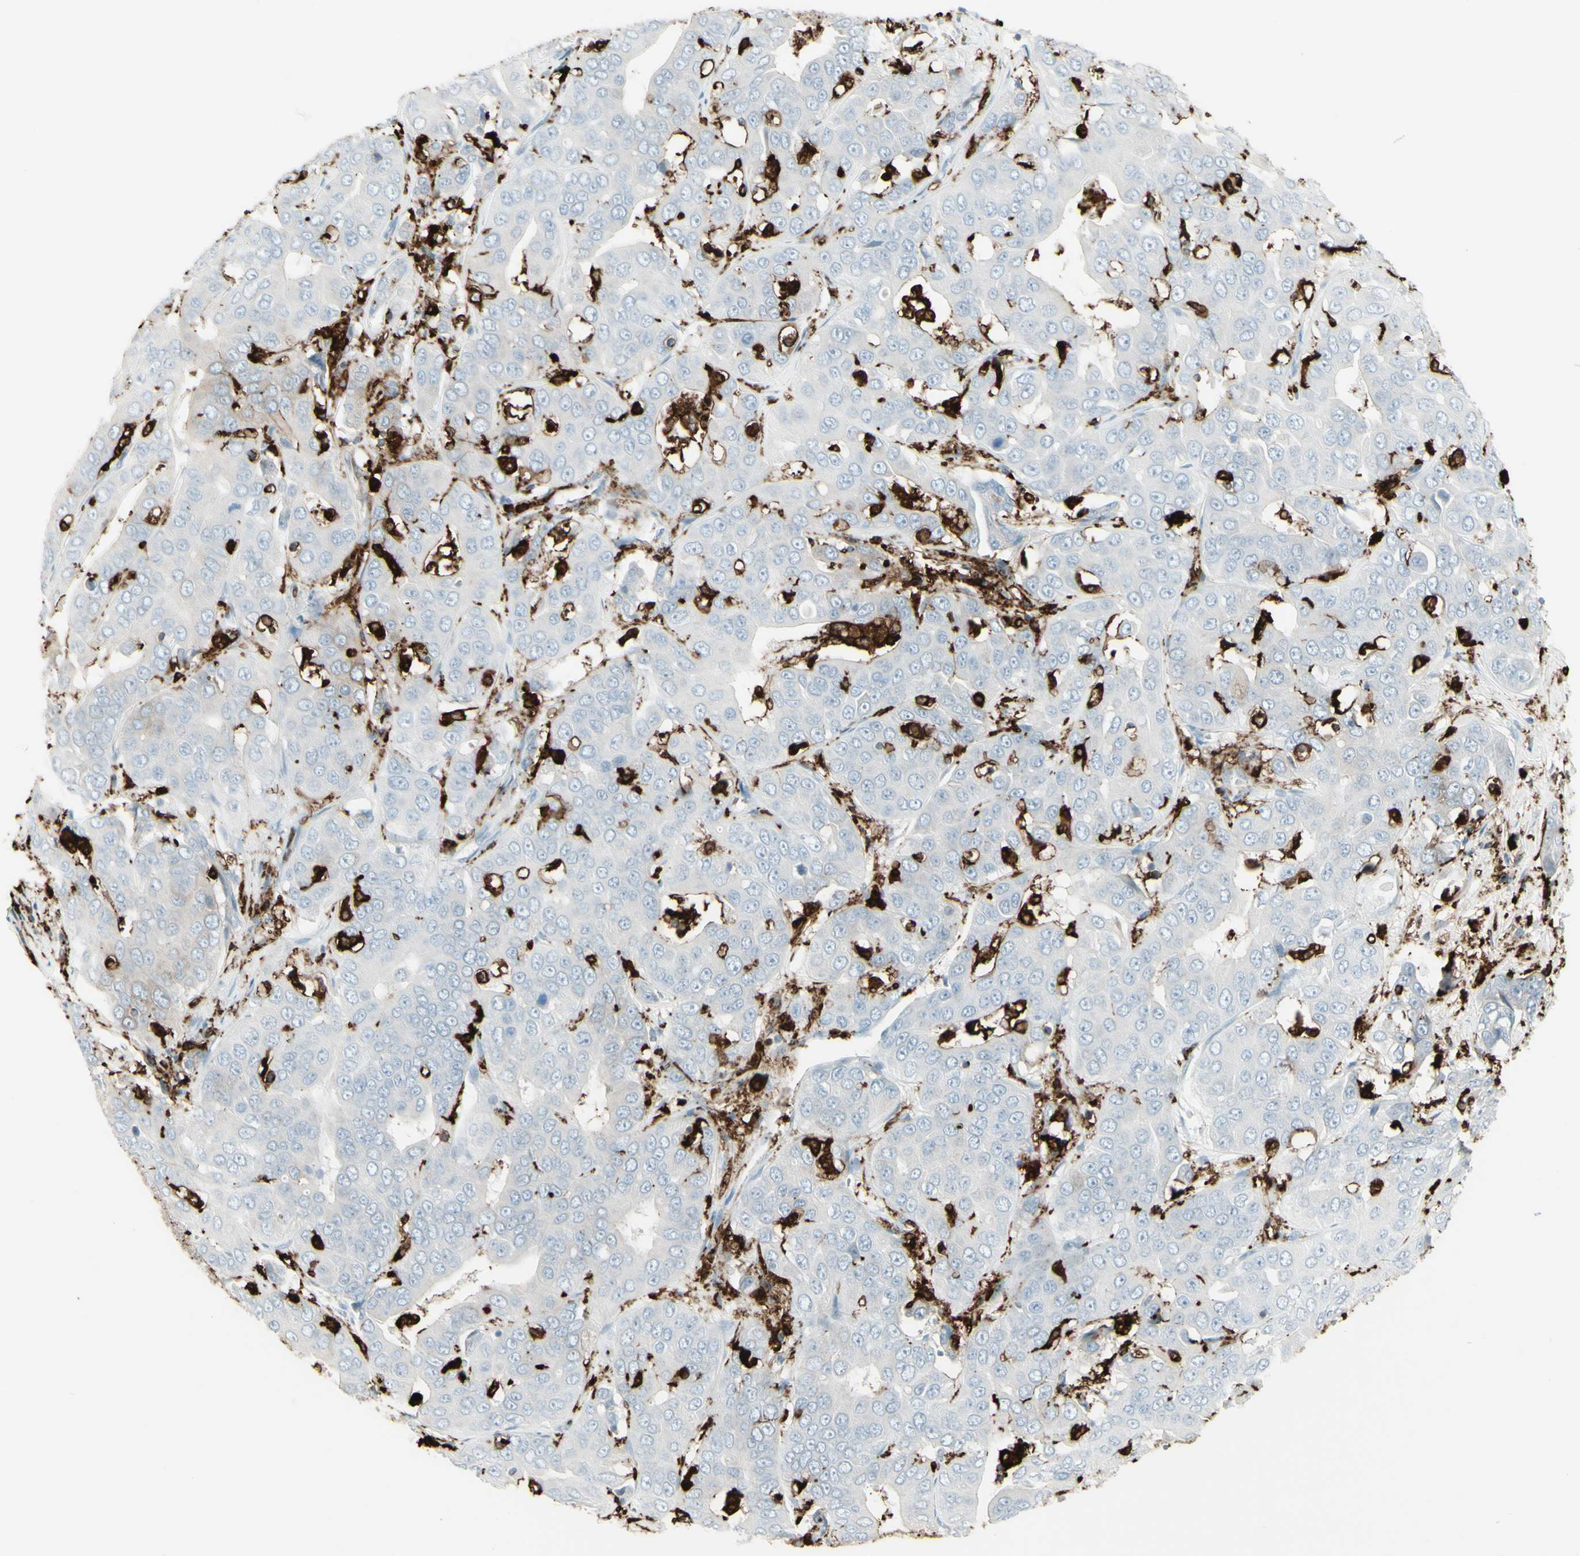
{"staining": {"intensity": "negative", "quantity": "none", "location": "none"}, "tissue": "liver cancer", "cell_type": "Tumor cells", "image_type": "cancer", "snomed": [{"axis": "morphology", "description": "Cholangiocarcinoma"}, {"axis": "topography", "description": "Liver"}], "caption": "Tumor cells show no significant staining in liver cancer. Nuclei are stained in blue.", "gene": "HLA-DPB1", "patient": {"sex": "female", "age": 52}}